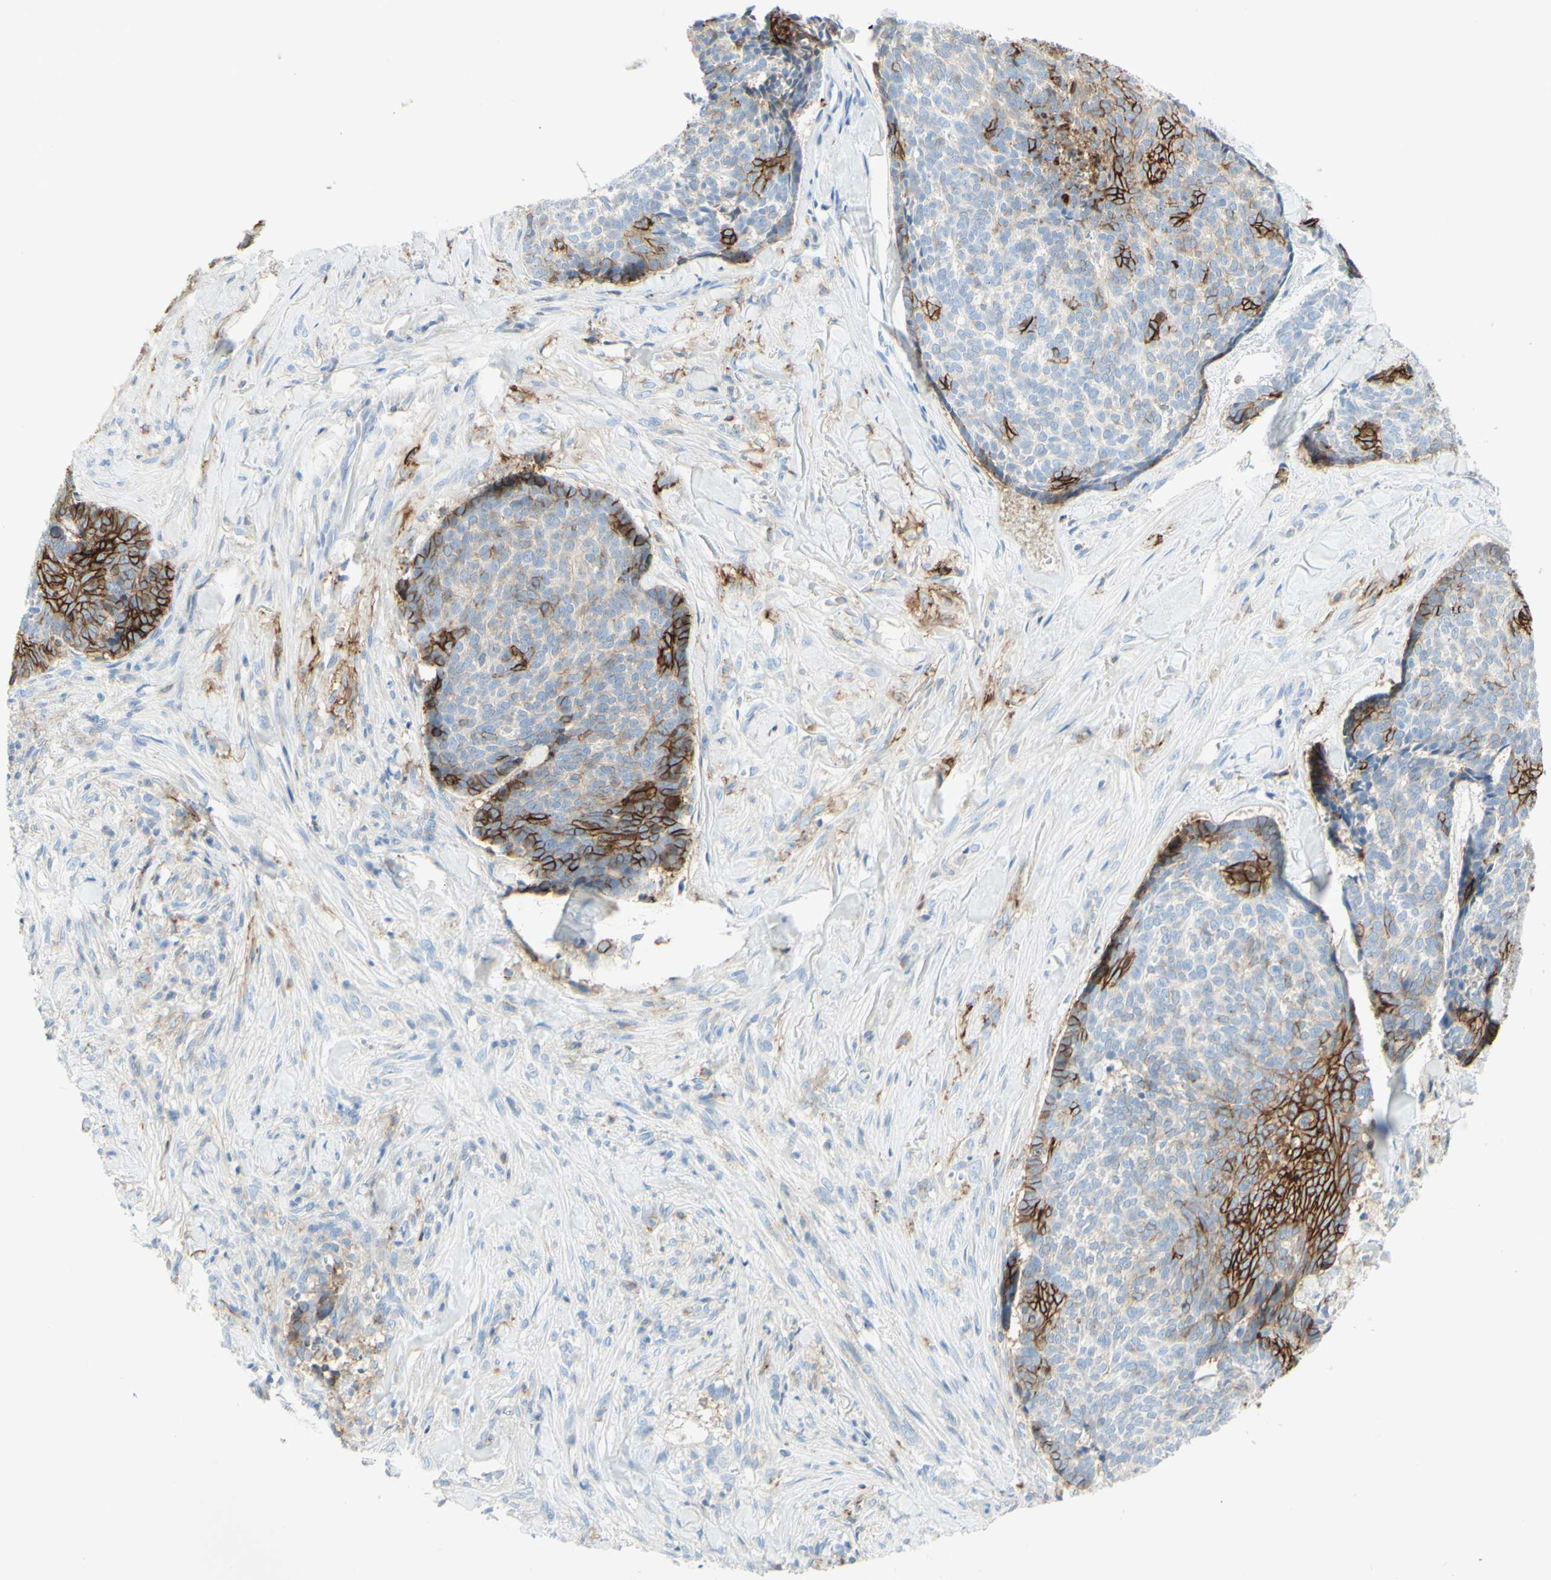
{"staining": {"intensity": "strong", "quantity": "<25%", "location": "cytoplasmic/membranous"}, "tissue": "skin cancer", "cell_type": "Tumor cells", "image_type": "cancer", "snomed": [{"axis": "morphology", "description": "Basal cell carcinoma"}, {"axis": "topography", "description": "Skin"}], "caption": "Immunohistochemistry (IHC) micrograph of basal cell carcinoma (skin) stained for a protein (brown), which exhibits medium levels of strong cytoplasmic/membranous positivity in approximately <25% of tumor cells.", "gene": "ALCAM", "patient": {"sex": "male", "age": 84}}